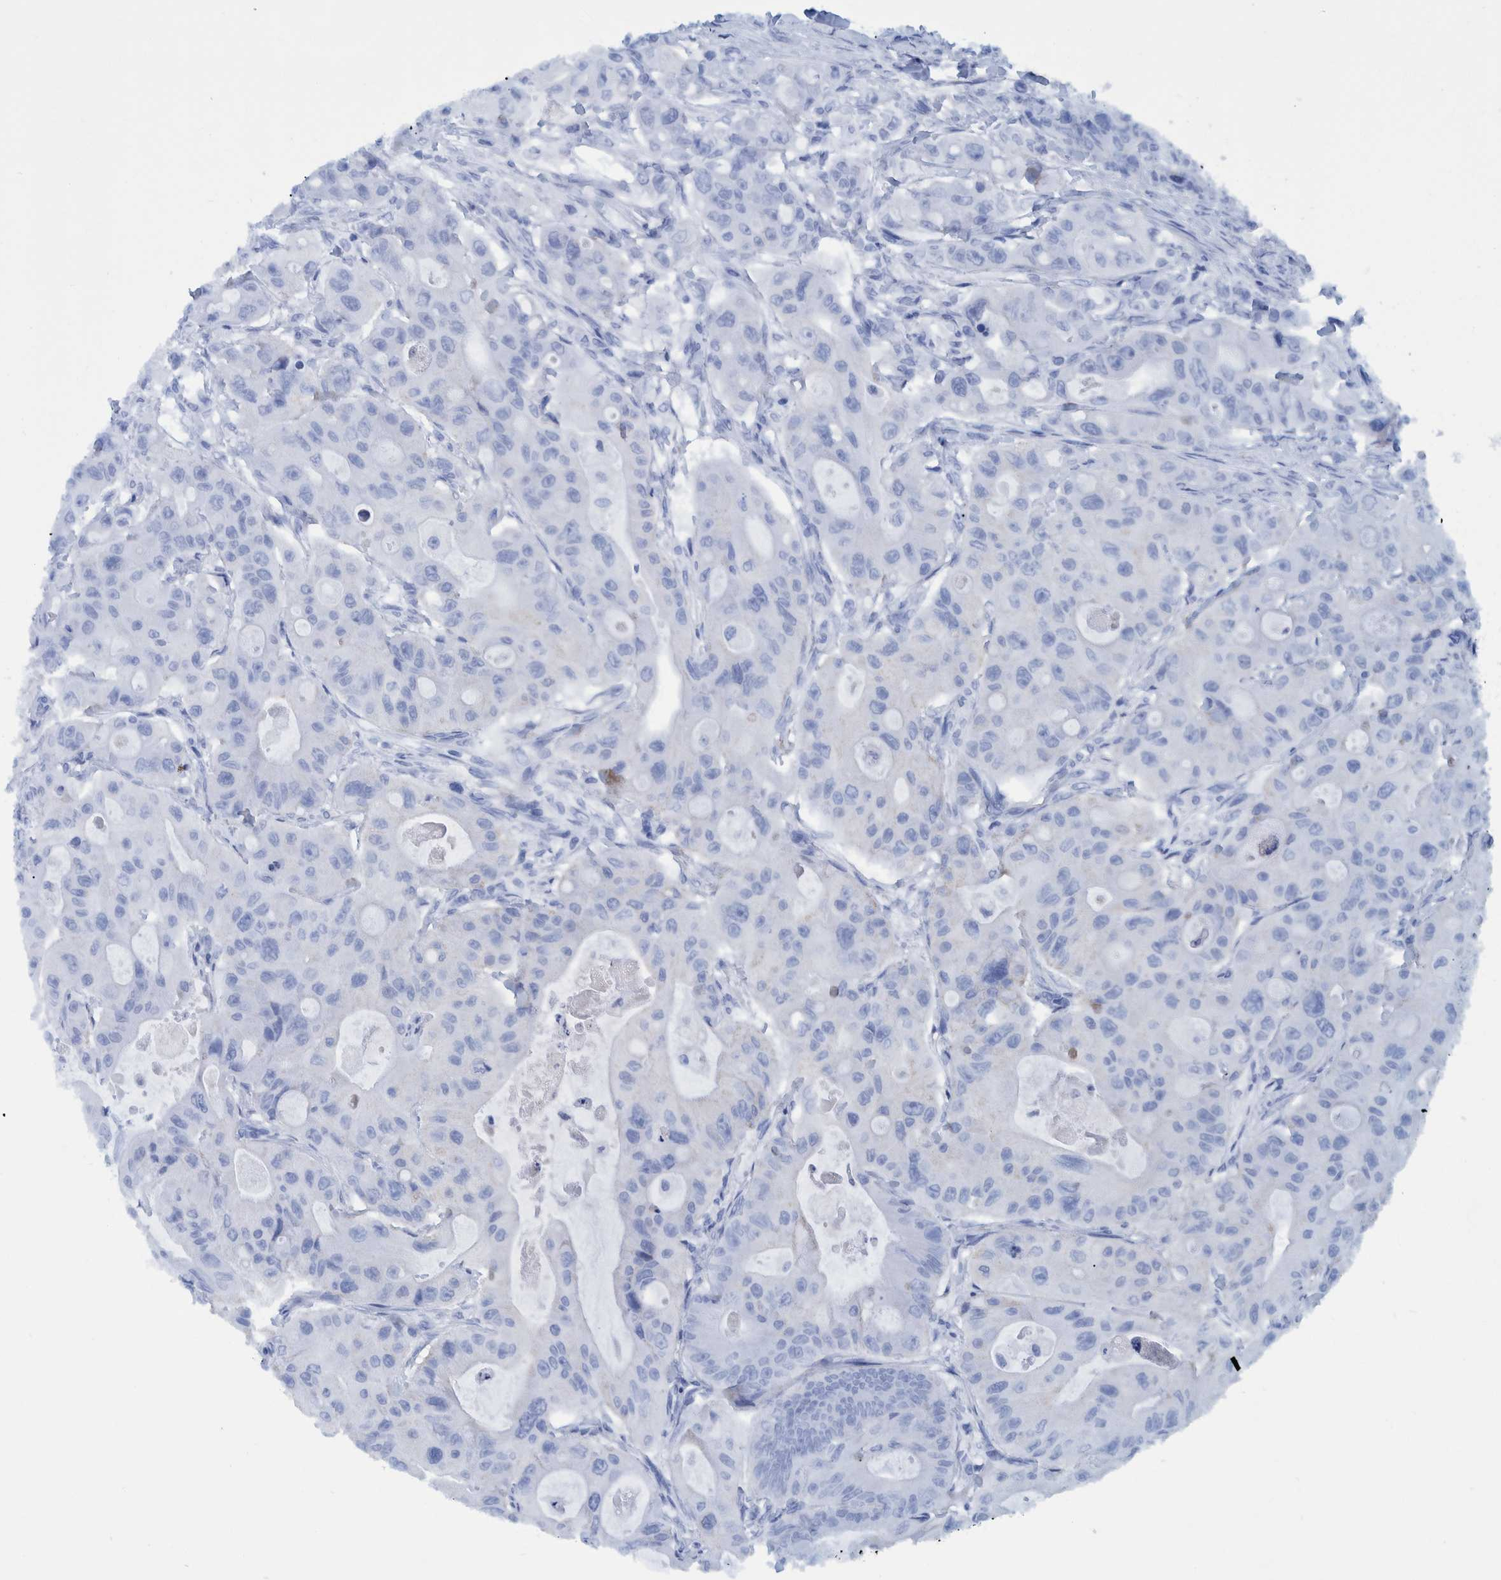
{"staining": {"intensity": "negative", "quantity": "none", "location": "none"}, "tissue": "colorectal cancer", "cell_type": "Tumor cells", "image_type": "cancer", "snomed": [{"axis": "morphology", "description": "Adenocarcinoma, NOS"}, {"axis": "topography", "description": "Colon"}], "caption": "Tumor cells show no significant positivity in colorectal cancer (adenocarcinoma).", "gene": "BZW2", "patient": {"sex": "female", "age": 46}}